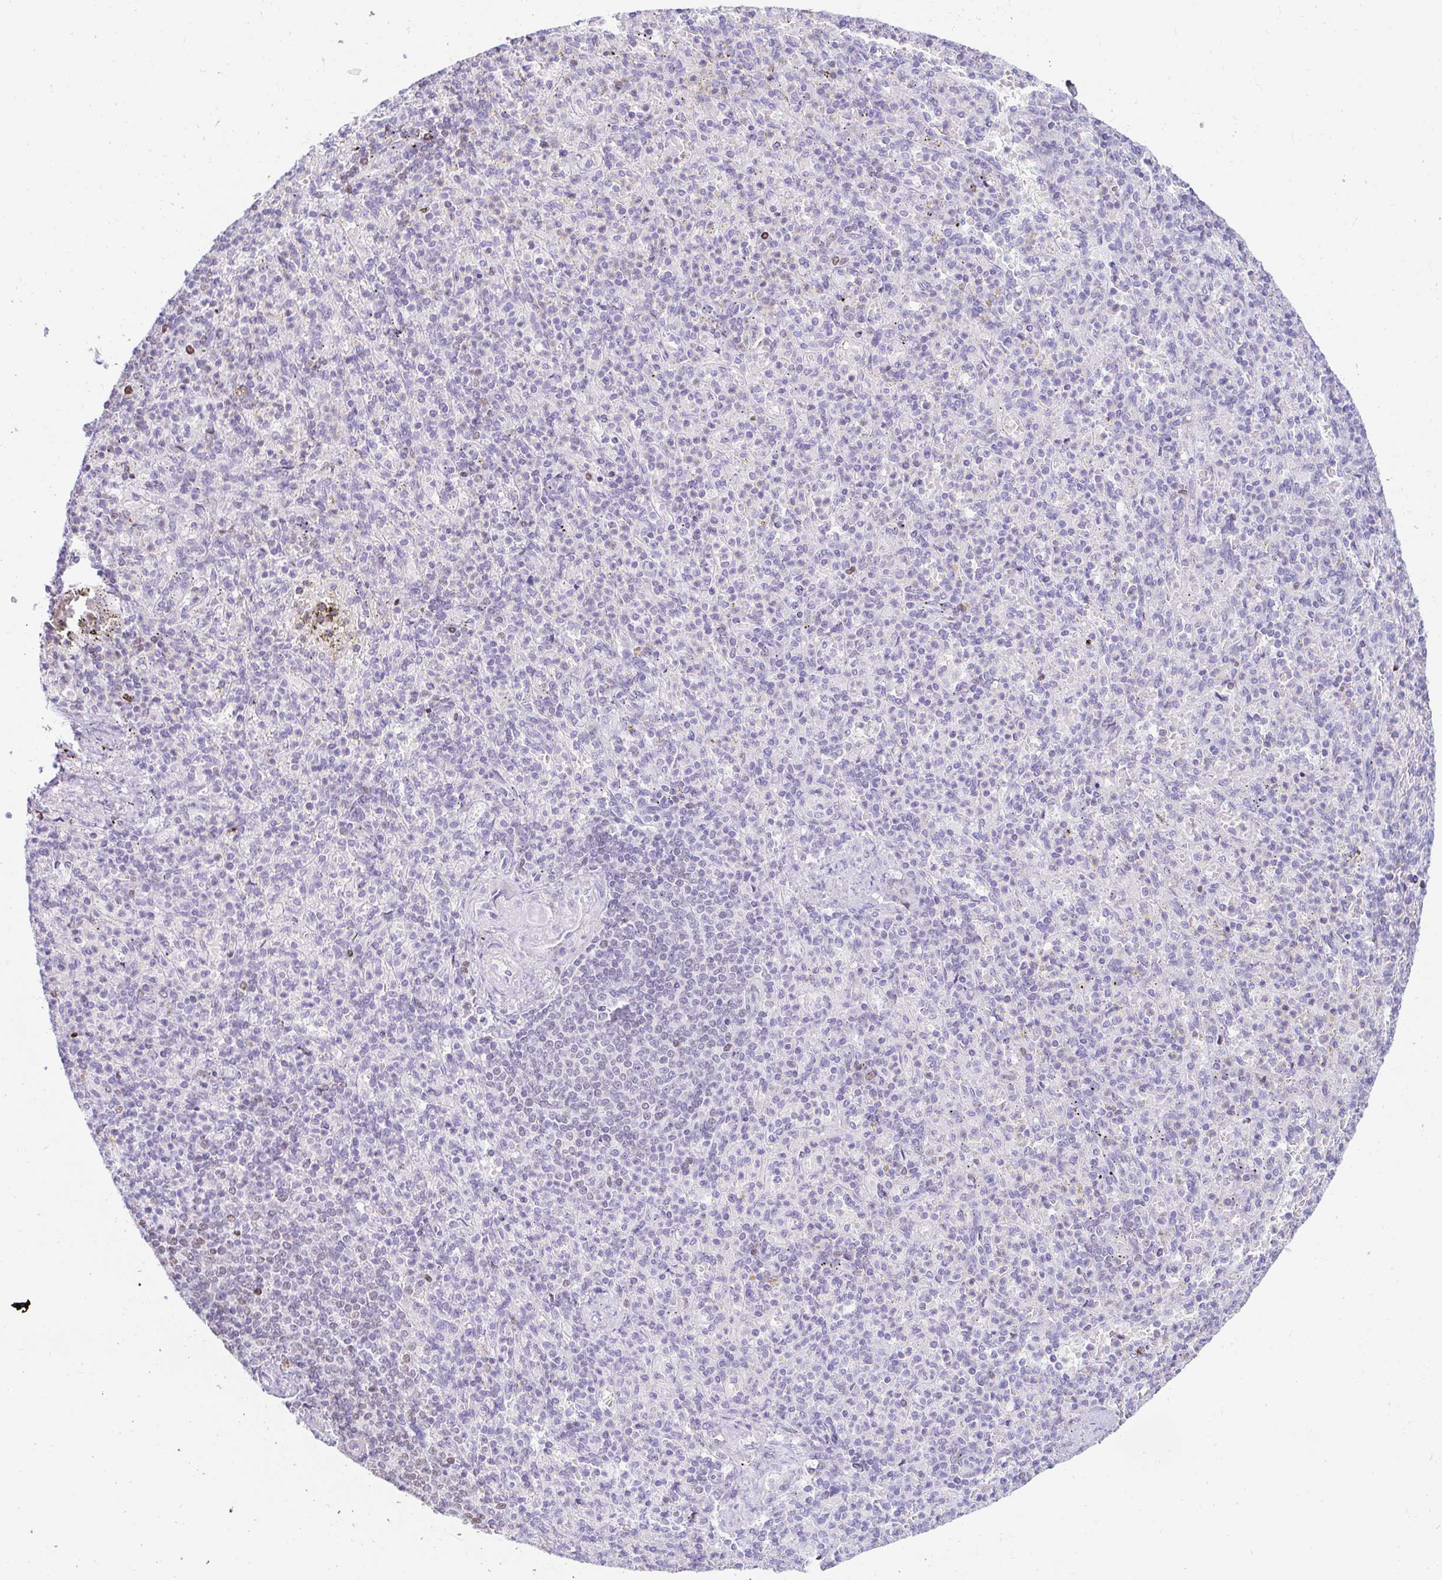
{"staining": {"intensity": "negative", "quantity": "none", "location": "none"}, "tissue": "spleen", "cell_type": "Cells in red pulp", "image_type": "normal", "snomed": [{"axis": "morphology", "description": "Normal tissue, NOS"}, {"axis": "topography", "description": "Spleen"}], "caption": "Human spleen stained for a protein using immunohistochemistry displays no staining in cells in red pulp.", "gene": "CAPSL", "patient": {"sex": "female", "age": 74}}